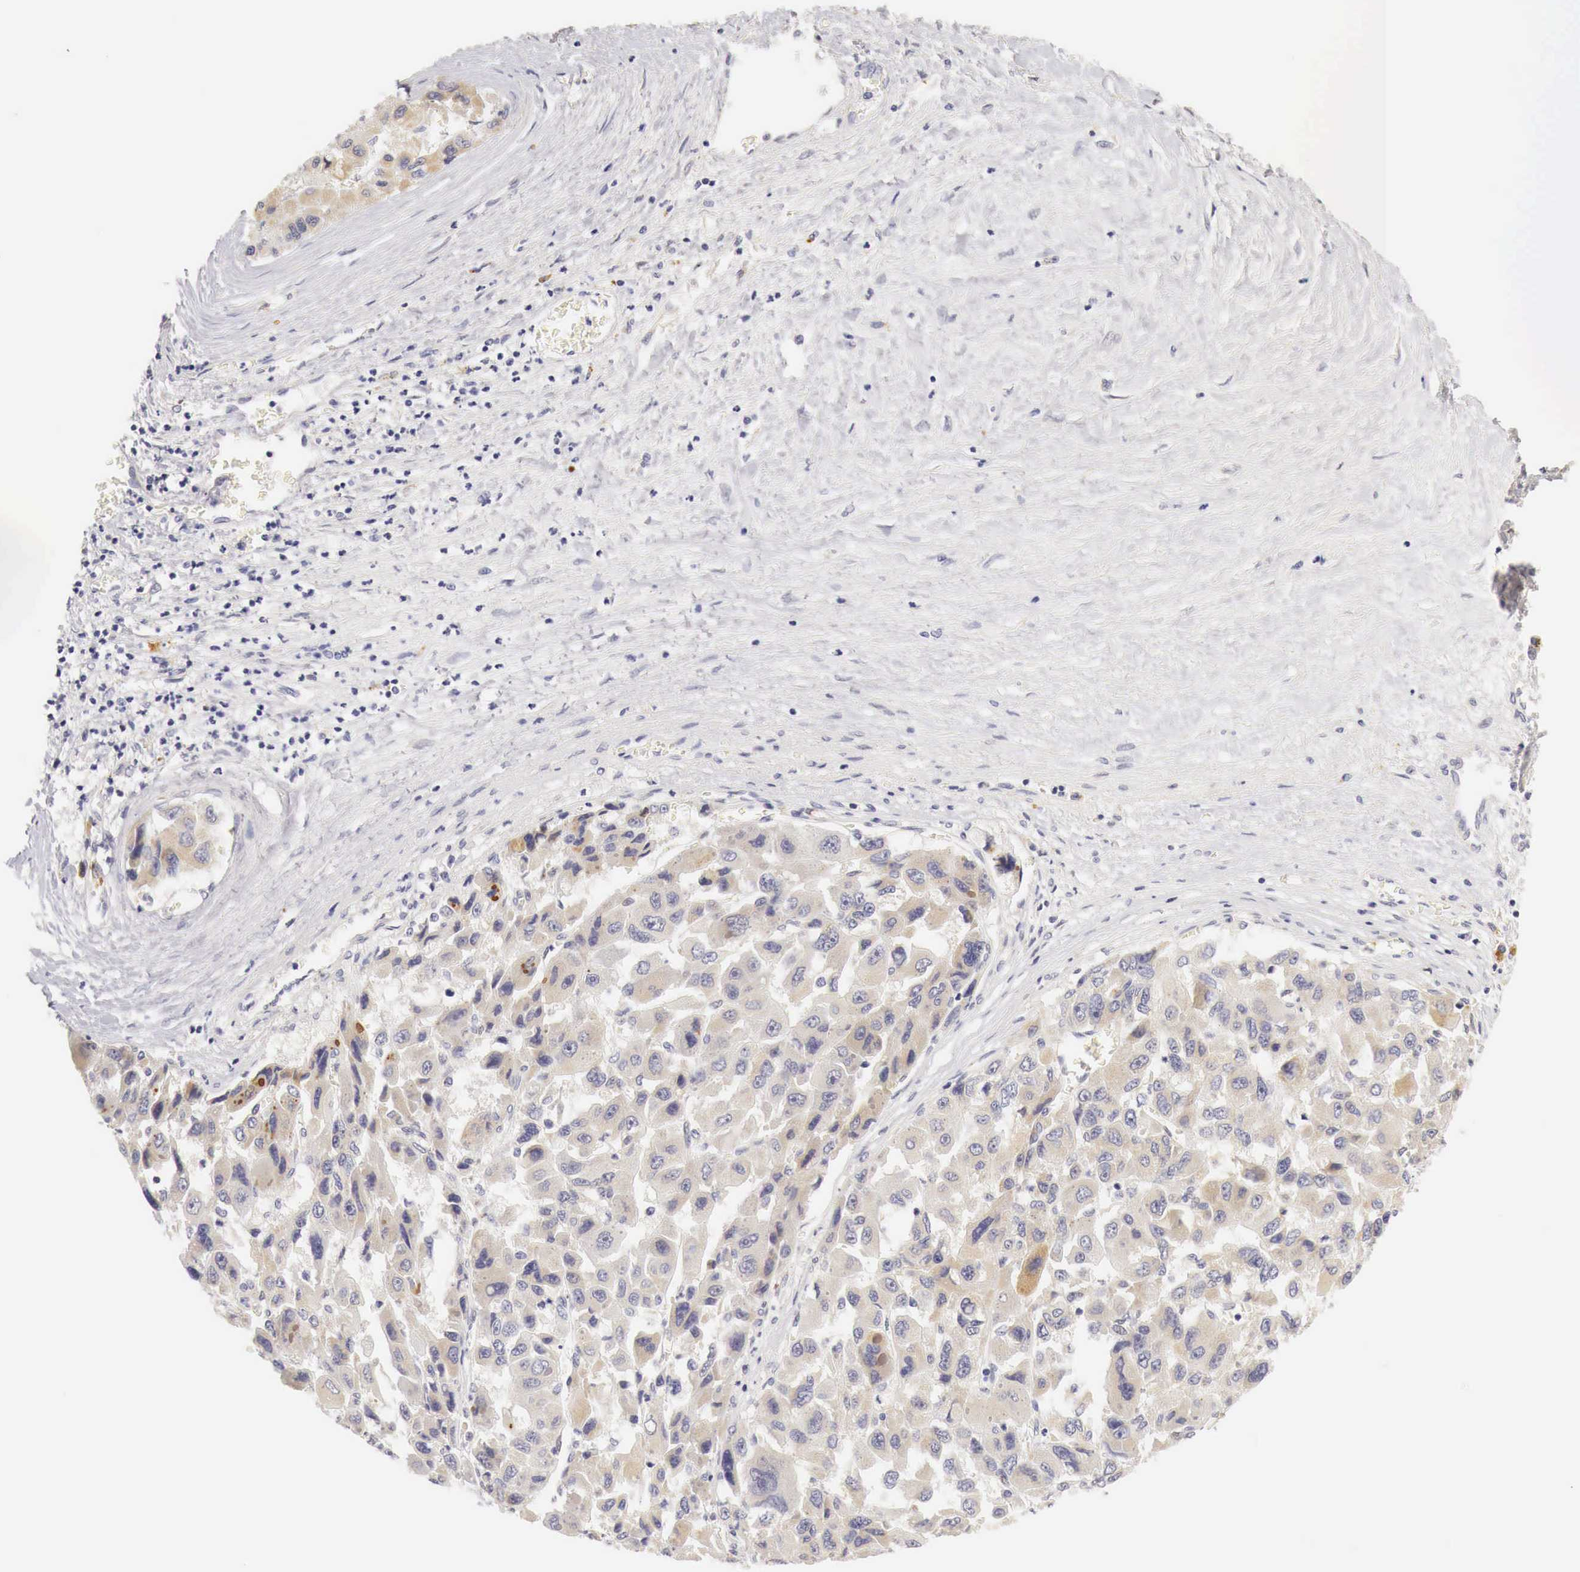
{"staining": {"intensity": "weak", "quantity": "25%-75%", "location": "cytoplasmic/membranous"}, "tissue": "liver cancer", "cell_type": "Tumor cells", "image_type": "cancer", "snomed": [{"axis": "morphology", "description": "Carcinoma, Hepatocellular, NOS"}, {"axis": "topography", "description": "Liver"}], "caption": "Immunohistochemical staining of liver hepatocellular carcinoma exhibits low levels of weak cytoplasmic/membranous staining in approximately 25%-75% of tumor cells. Using DAB (brown) and hematoxylin (blue) stains, captured at high magnification using brightfield microscopy.", "gene": "CASP3", "patient": {"sex": "male", "age": 64}}